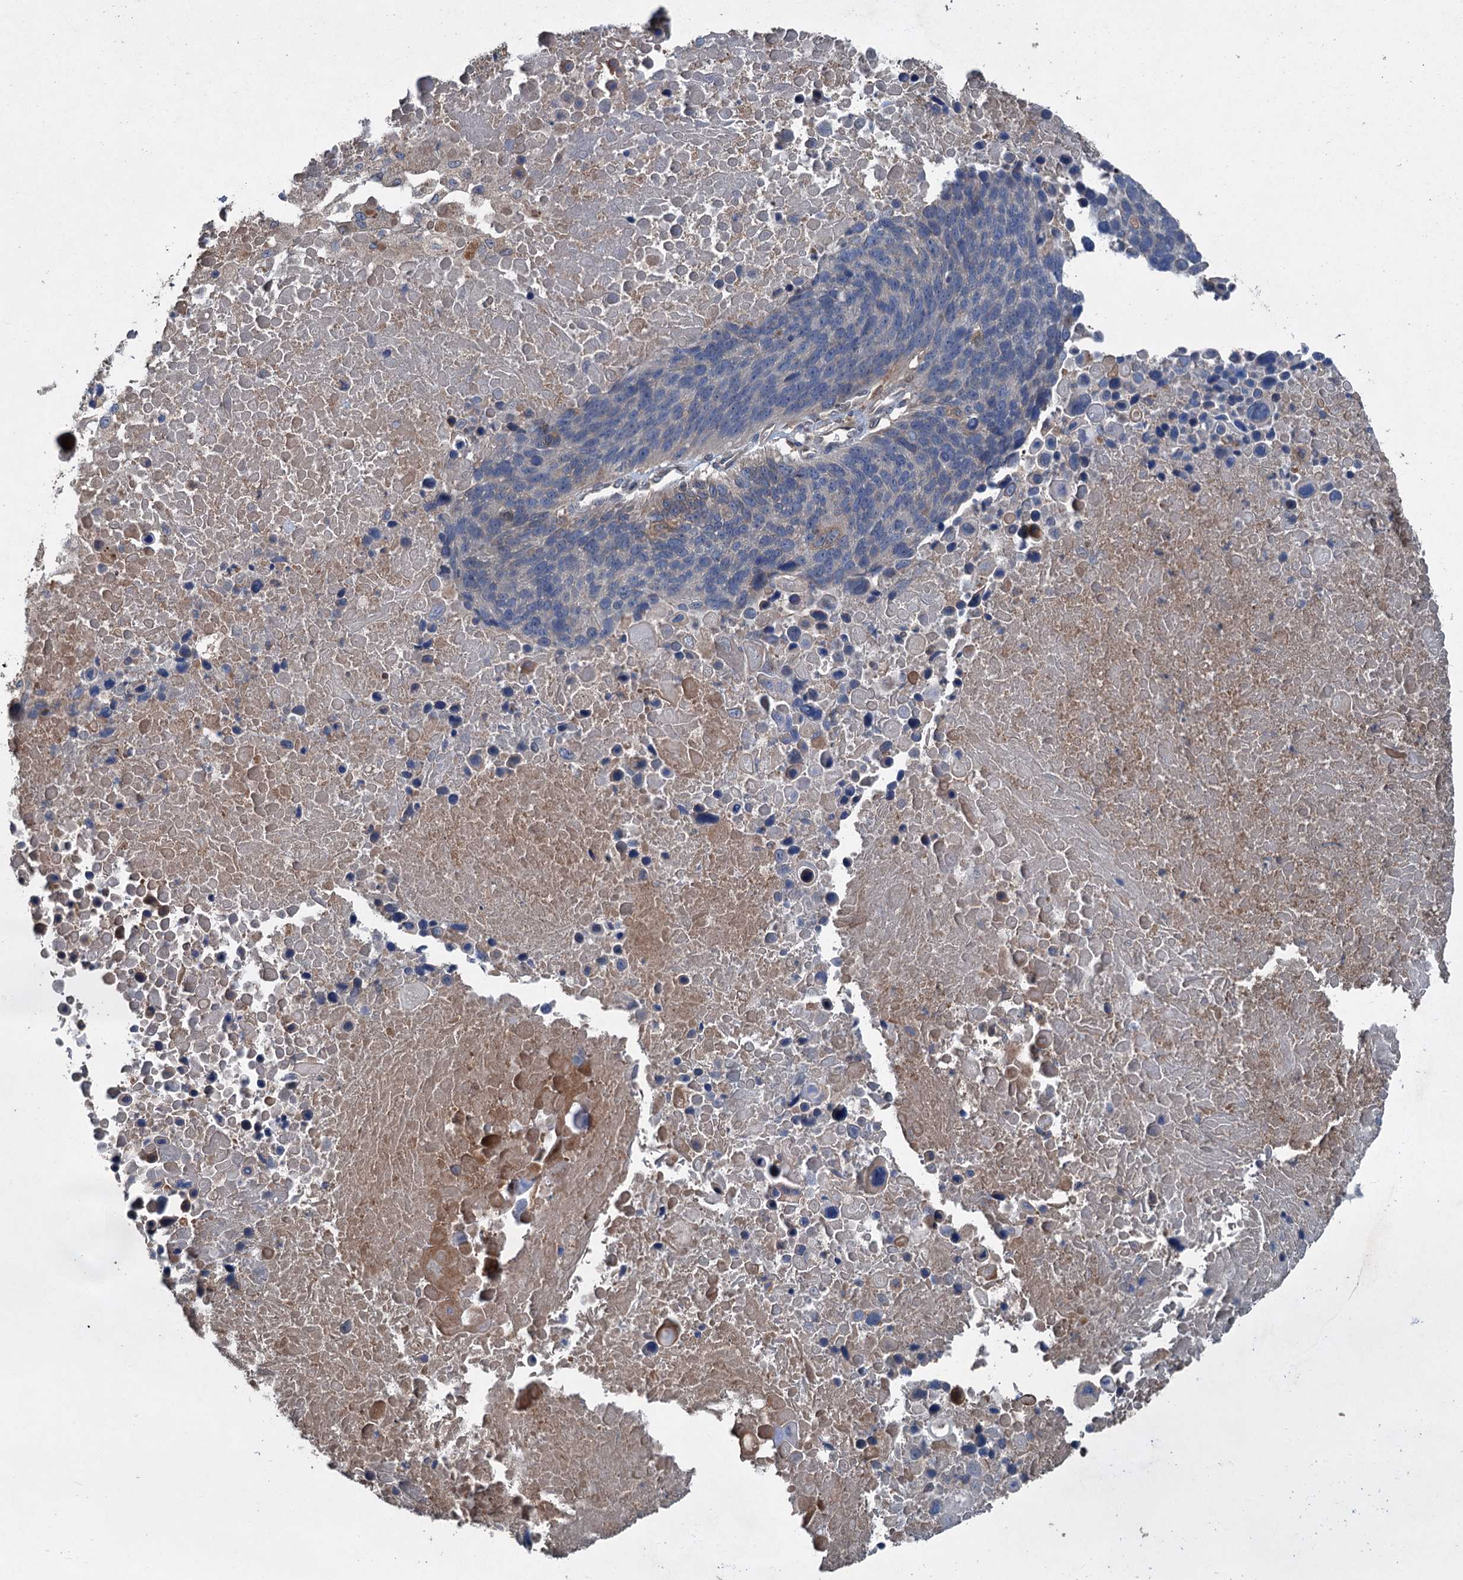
{"staining": {"intensity": "moderate", "quantity": "<25%", "location": "cytoplasmic/membranous"}, "tissue": "lung cancer", "cell_type": "Tumor cells", "image_type": "cancer", "snomed": [{"axis": "morphology", "description": "Normal tissue, NOS"}, {"axis": "morphology", "description": "Squamous cell carcinoma, NOS"}, {"axis": "topography", "description": "Lymph node"}, {"axis": "topography", "description": "Lung"}], "caption": "Protein staining of lung cancer (squamous cell carcinoma) tissue displays moderate cytoplasmic/membranous expression in about <25% of tumor cells. The protein is stained brown, and the nuclei are stained in blue (DAB (3,3'-diaminobenzidine) IHC with brightfield microscopy, high magnification).", "gene": "TAPBPL", "patient": {"sex": "male", "age": 66}}